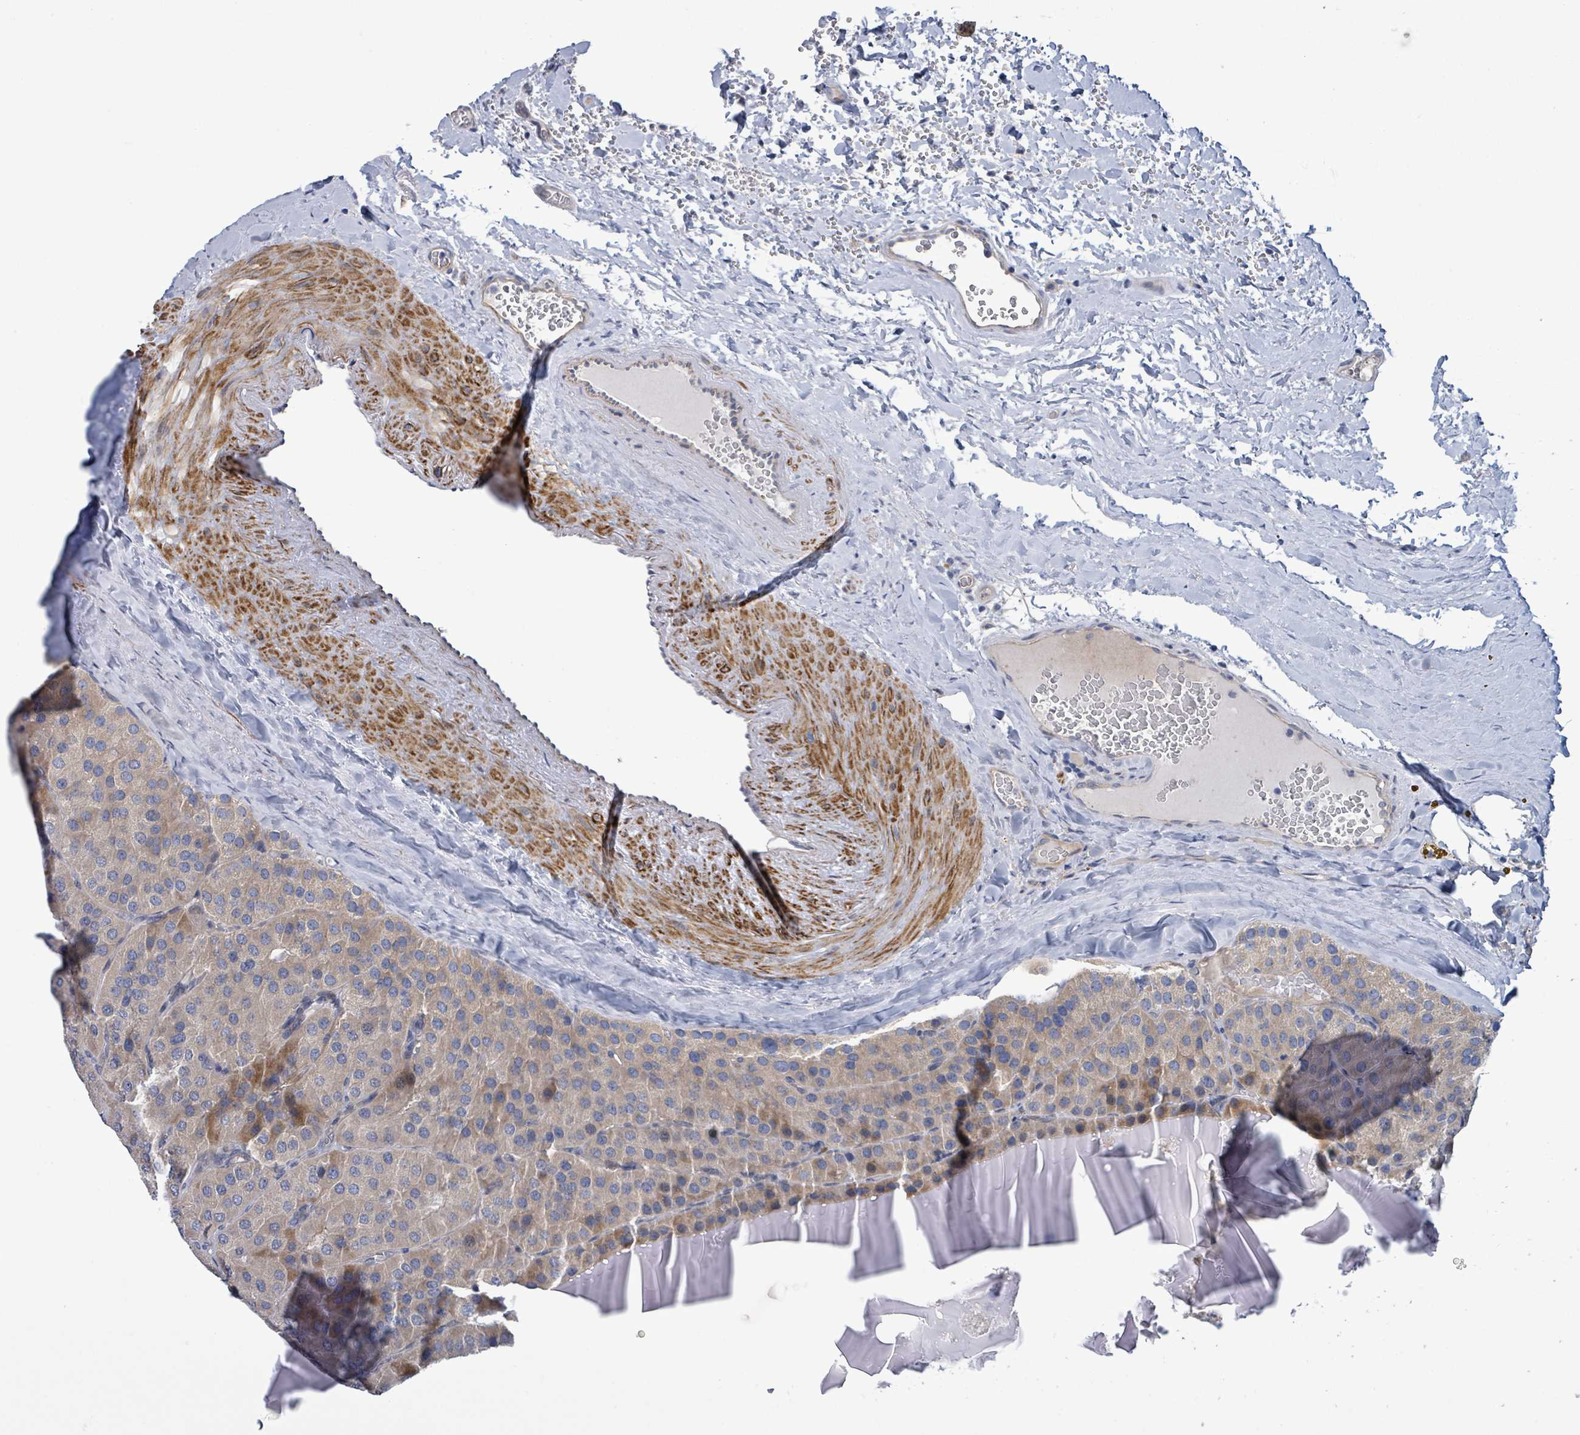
{"staining": {"intensity": "weak", "quantity": ">75%", "location": "cytoplasmic/membranous"}, "tissue": "parathyroid gland", "cell_type": "Glandular cells", "image_type": "normal", "snomed": [{"axis": "morphology", "description": "Normal tissue, NOS"}, {"axis": "morphology", "description": "Adenoma, NOS"}, {"axis": "topography", "description": "Parathyroid gland"}], "caption": "A low amount of weak cytoplasmic/membranous positivity is appreciated in about >75% of glandular cells in normal parathyroid gland. The staining was performed using DAB (3,3'-diaminobenzidine), with brown indicating positive protein expression. Nuclei are stained blue with hematoxylin.", "gene": "C9orf152", "patient": {"sex": "female", "age": 86}}